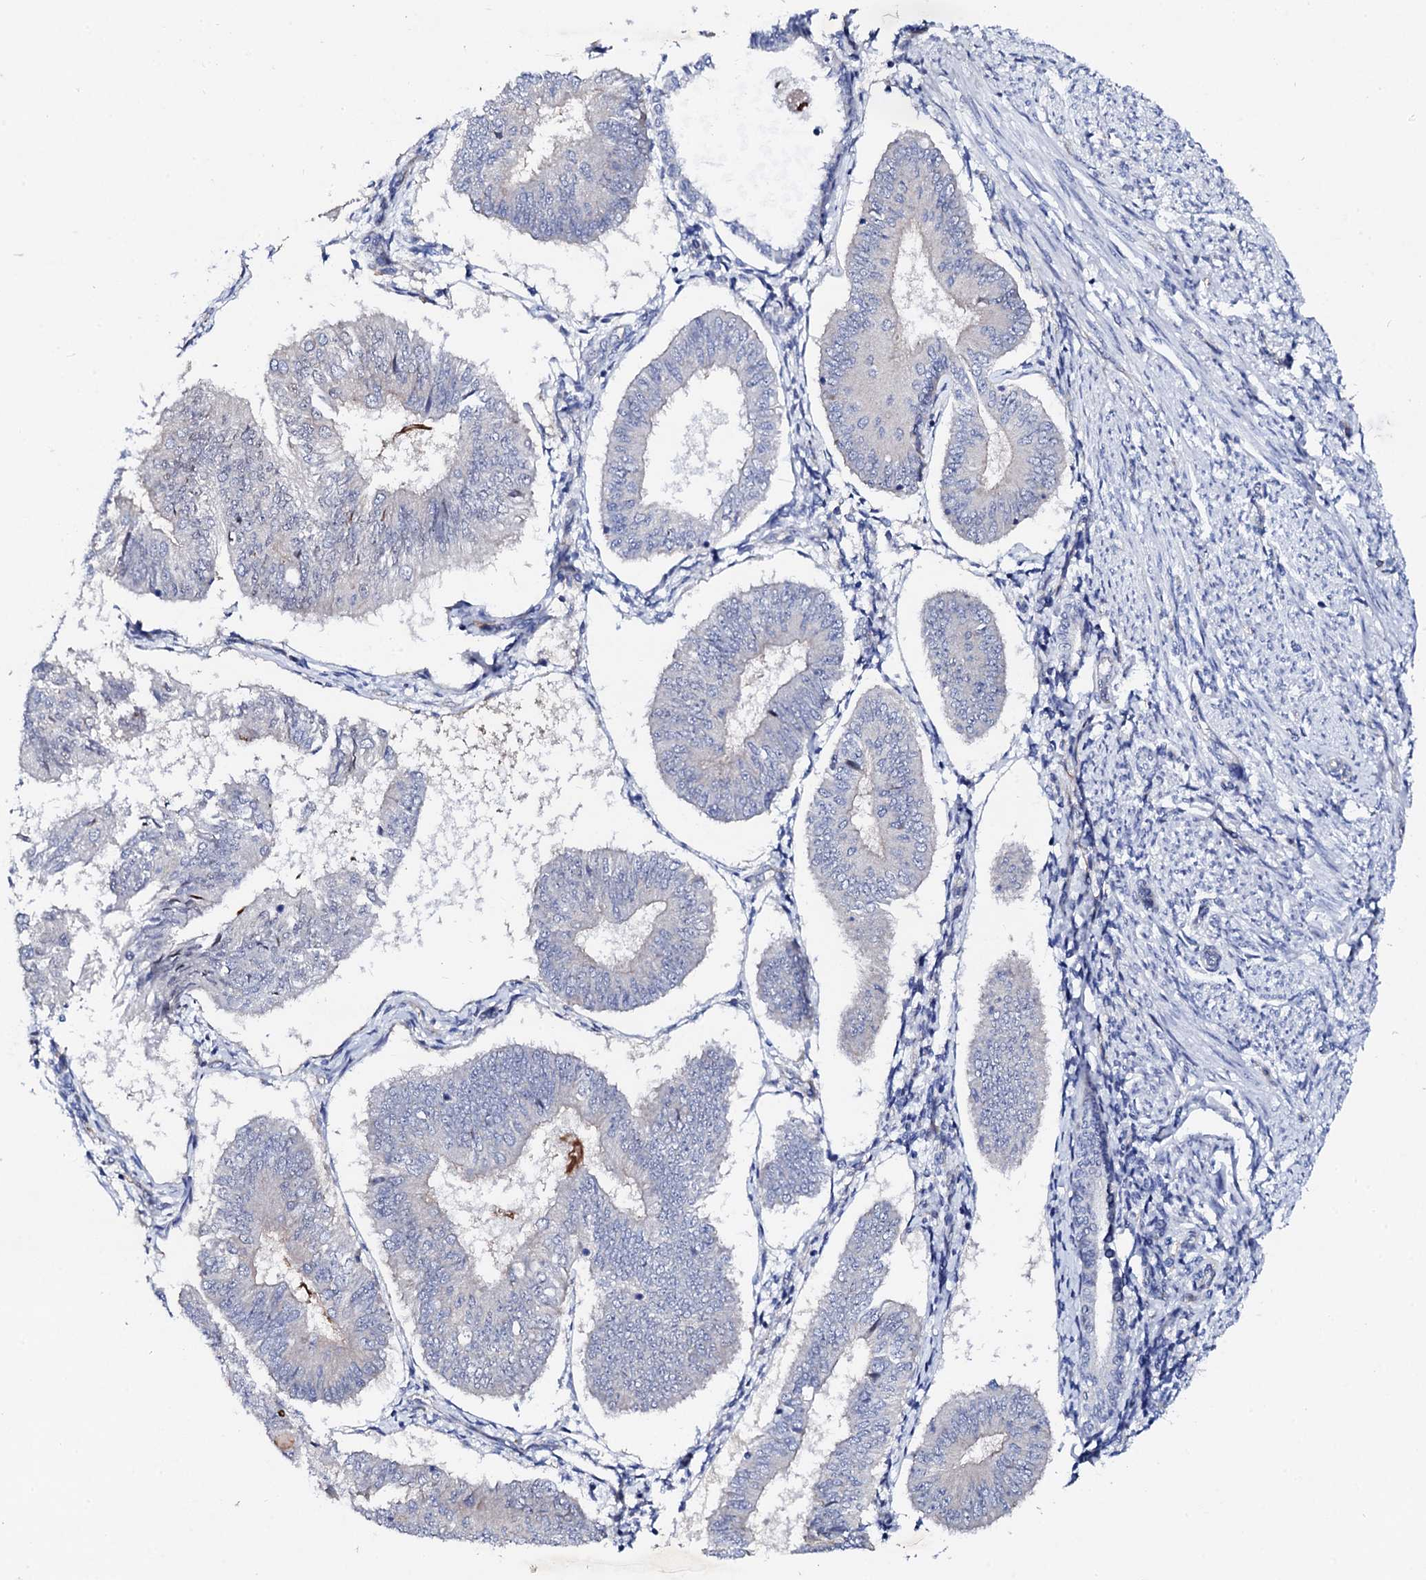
{"staining": {"intensity": "negative", "quantity": "none", "location": "none"}, "tissue": "endometrial cancer", "cell_type": "Tumor cells", "image_type": "cancer", "snomed": [{"axis": "morphology", "description": "Adenocarcinoma, NOS"}, {"axis": "topography", "description": "Endometrium"}], "caption": "Immunohistochemical staining of human endometrial cancer displays no significant staining in tumor cells.", "gene": "TRDN", "patient": {"sex": "female", "age": 58}}